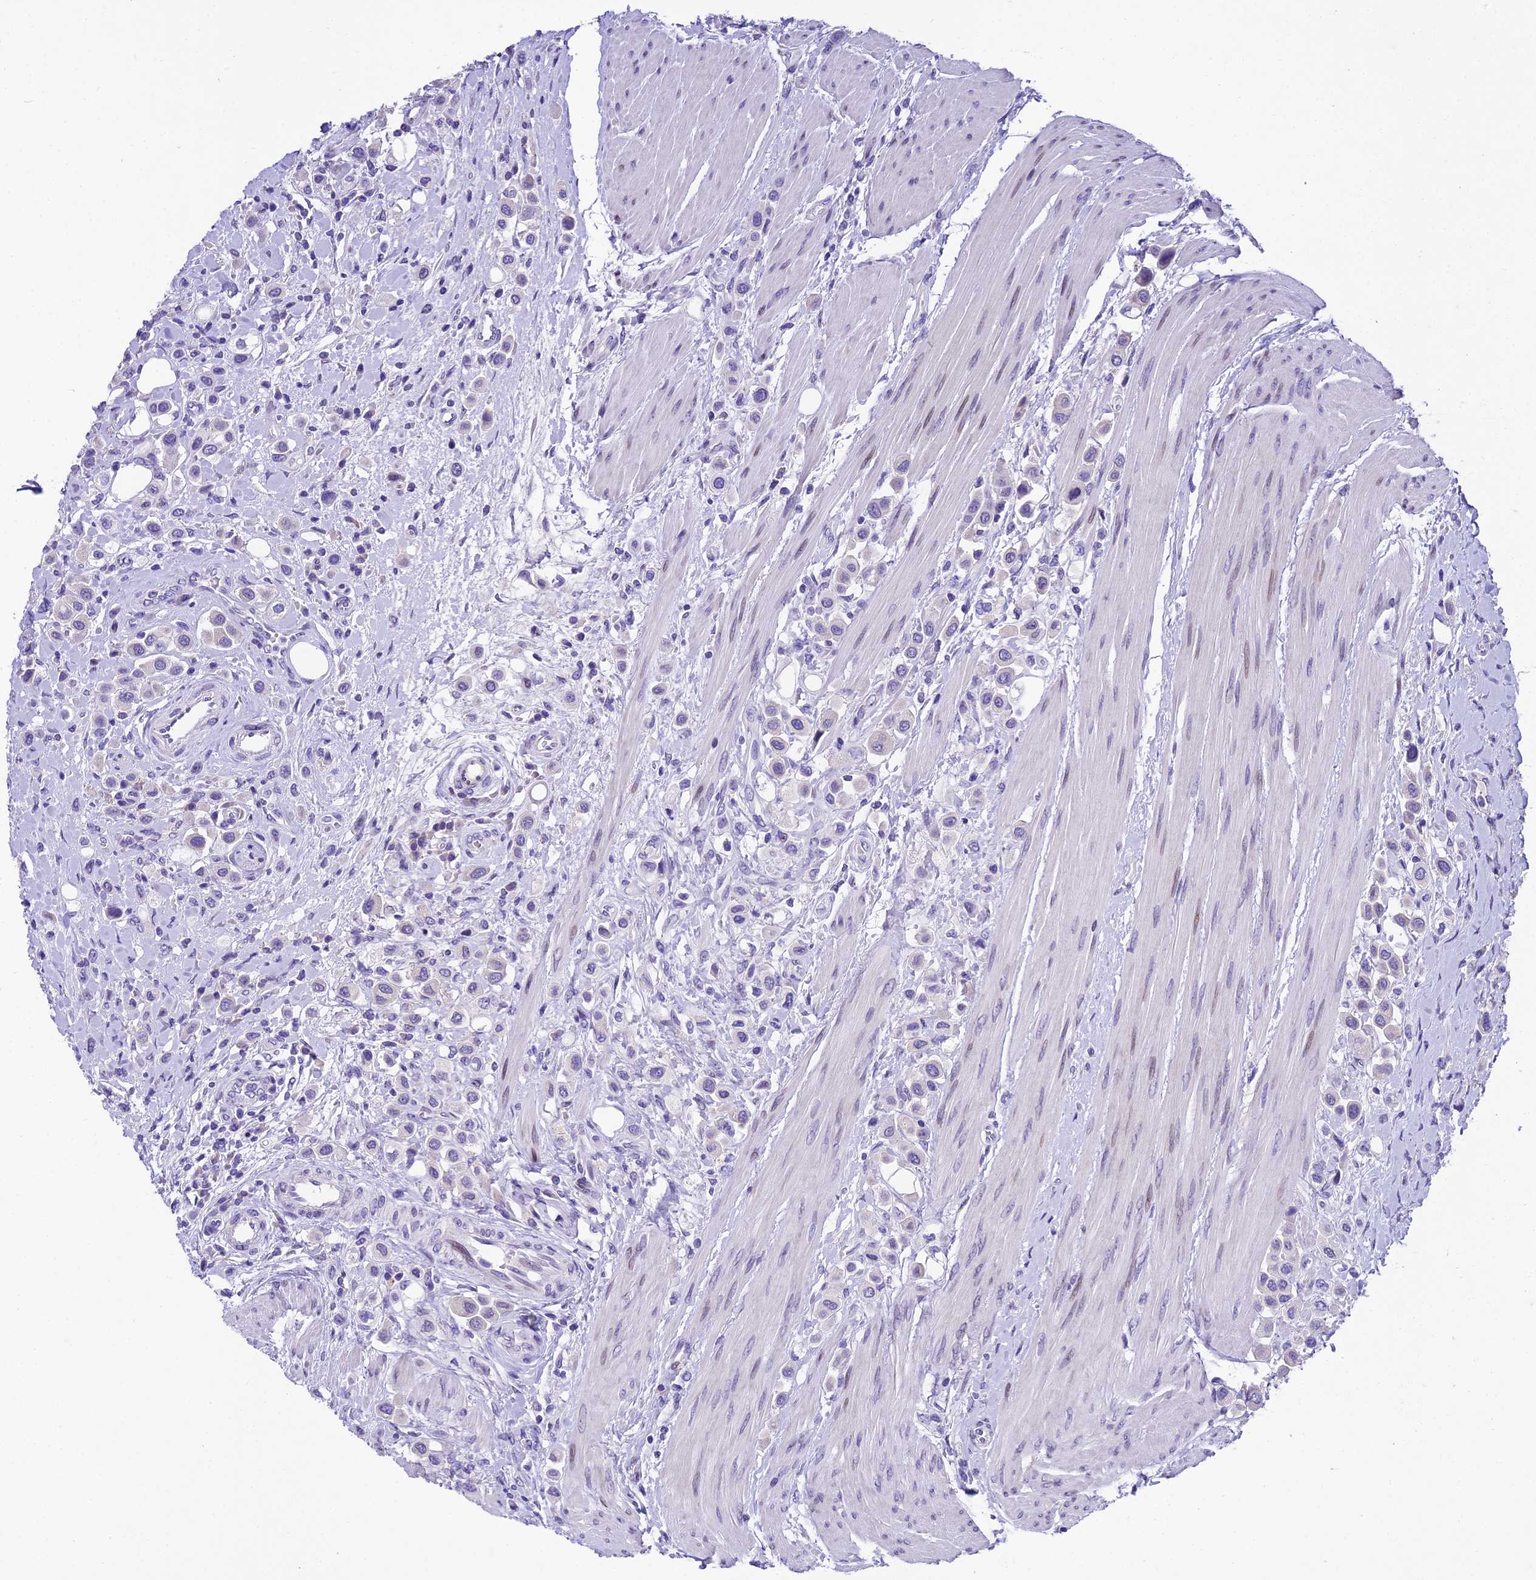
{"staining": {"intensity": "negative", "quantity": "none", "location": "none"}, "tissue": "urothelial cancer", "cell_type": "Tumor cells", "image_type": "cancer", "snomed": [{"axis": "morphology", "description": "Urothelial carcinoma, High grade"}, {"axis": "topography", "description": "Urinary bladder"}], "caption": "Image shows no protein positivity in tumor cells of urothelial cancer tissue. Brightfield microscopy of immunohistochemistry (IHC) stained with DAB (brown) and hematoxylin (blue), captured at high magnification.", "gene": "IFT140", "patient": {"sex": "male", "age": 50}}